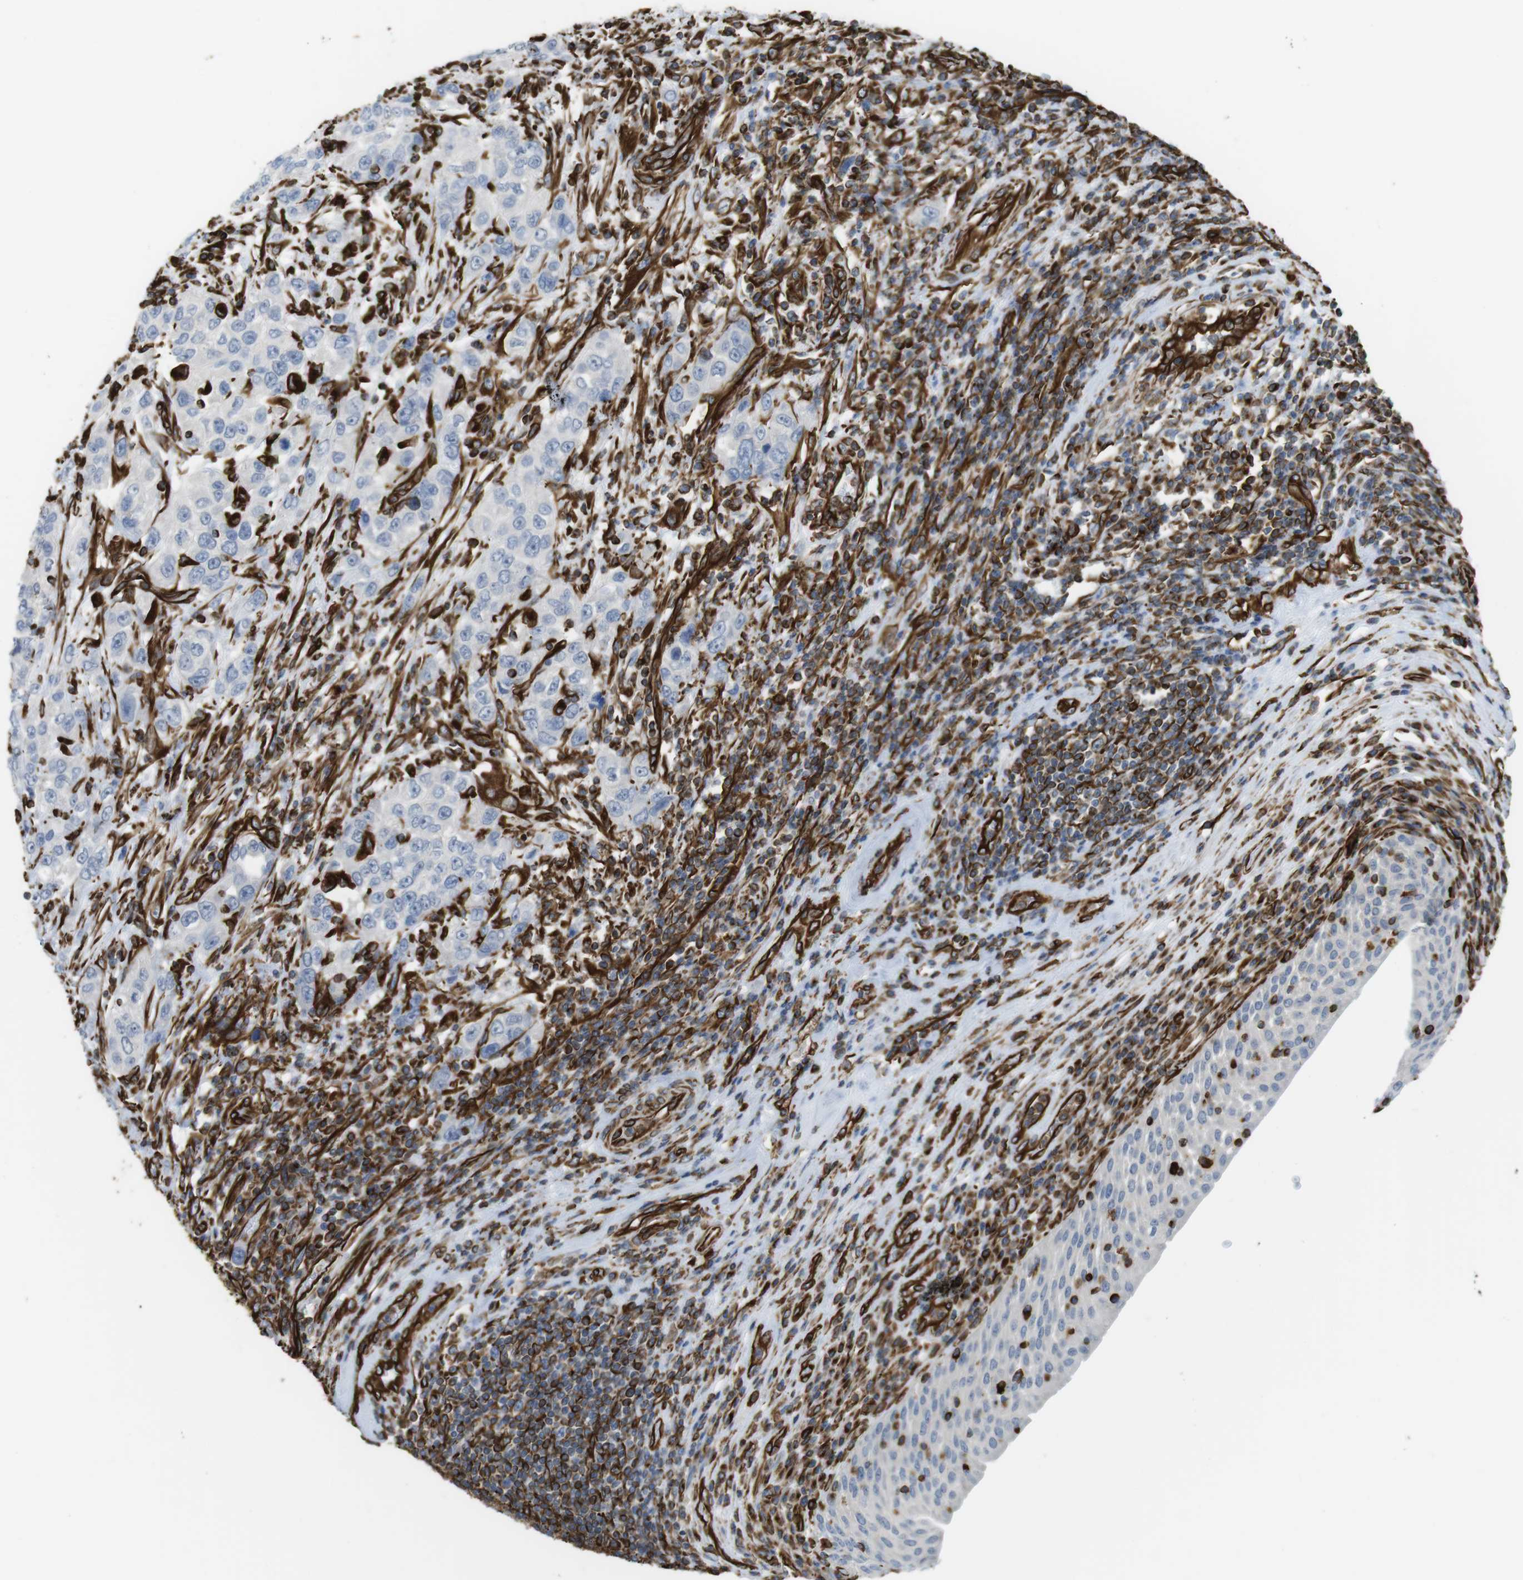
{"staining": {"intensity": "negative", "quantity": "none", "location": "none"}, "tissue": "urothelial cancer", "cell_type": "Tumor cells", "image_type": "cancer", "snomed": [{"axis": "morphology", "description": "Urothelial carcinoma, High grade"}, {"axis": "topography", "description": "Urinary bladder"}], "caption": "This is an immunohistochemistry photomicrograph of high-grade urothelial carcinoma. There is no positivity in tumor cells.", "gene": "RALGPS1", "patient": {"sex": "female", "age": 80}}